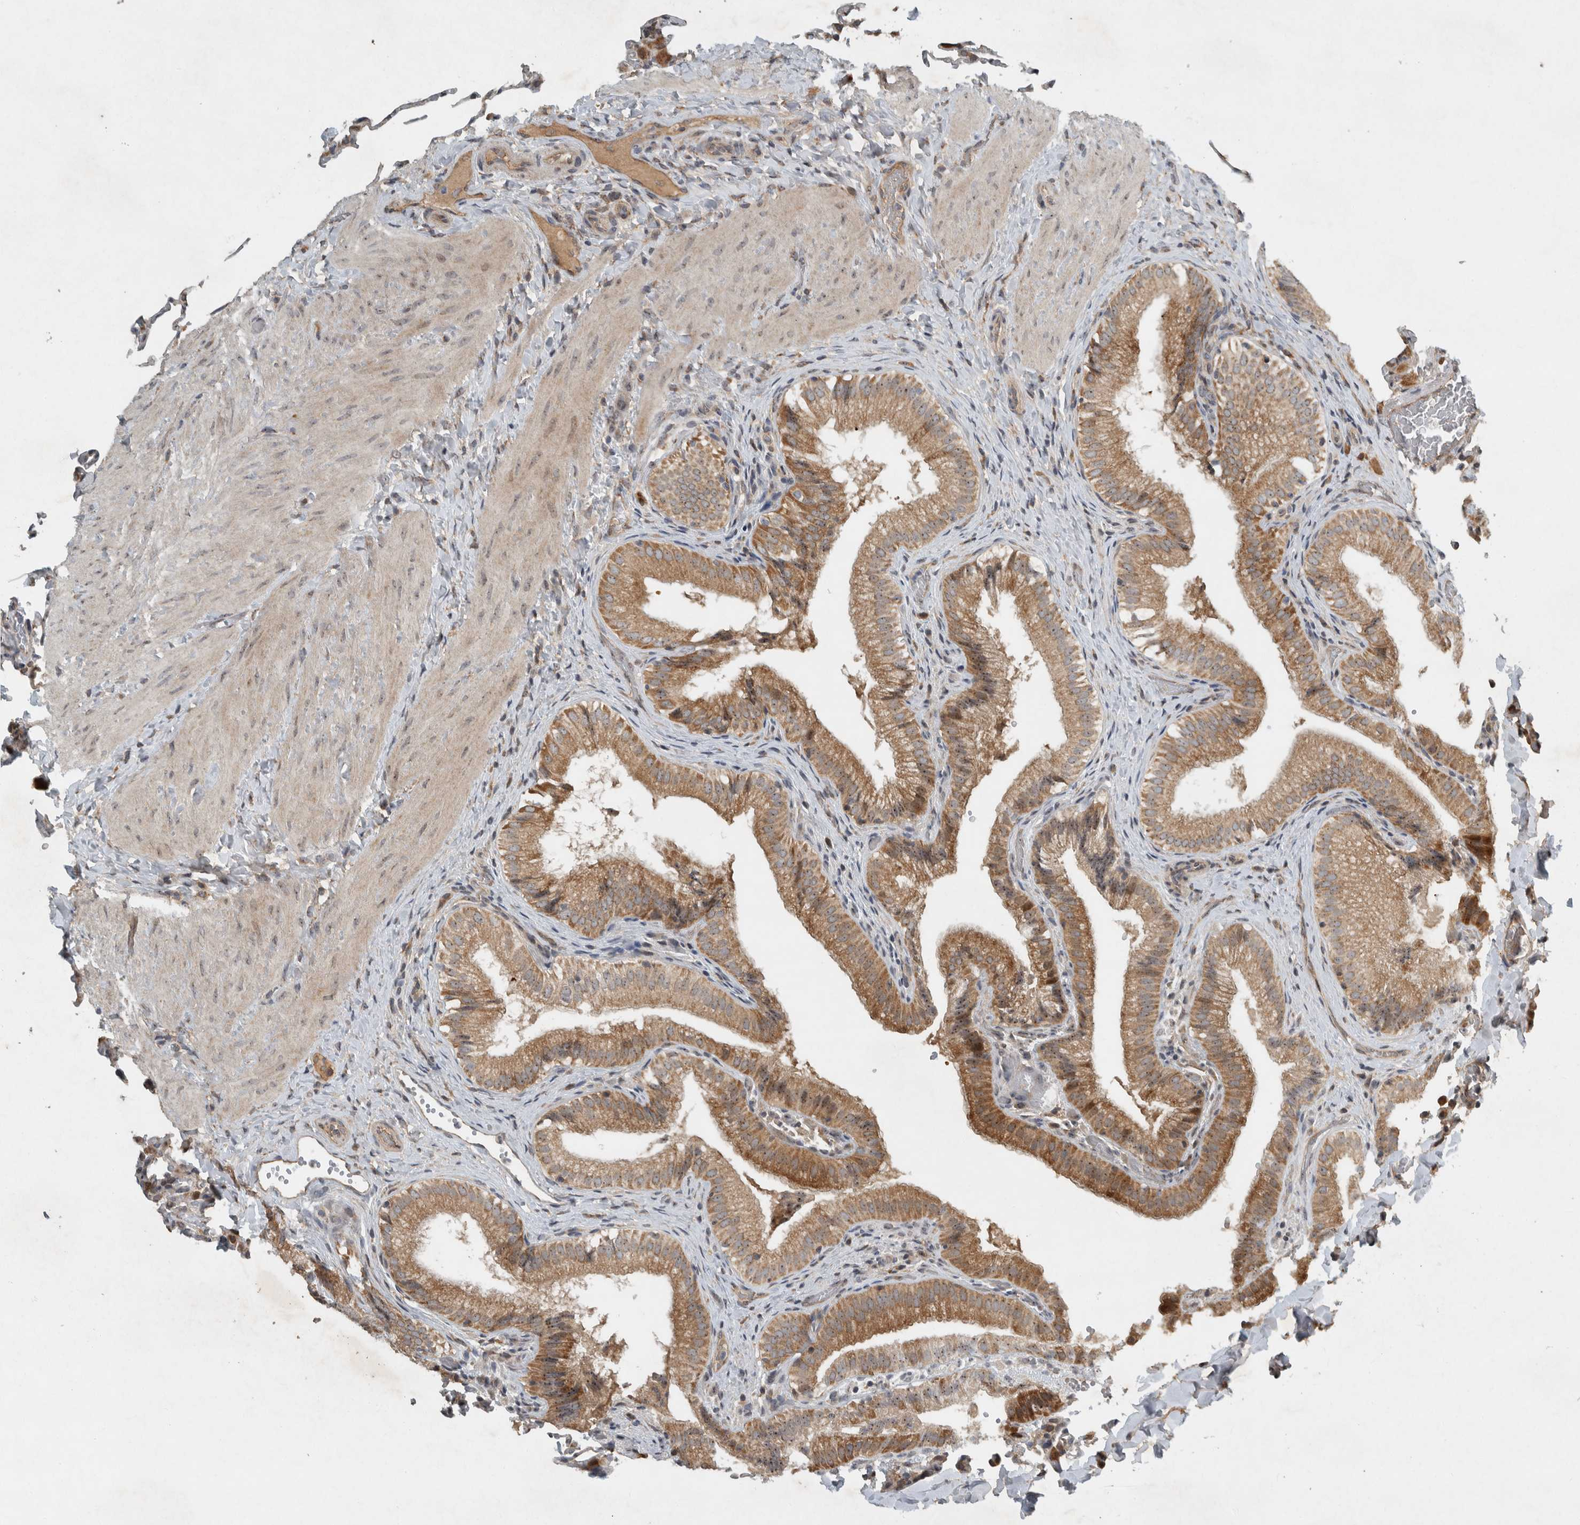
{"staining": {"intensity": "moderate", "quantity": ">75%", "location": "cytoplasmic/membranous,nuclear"}, "tissue": "gallbladder", "cell_type": "Glandular cells", "image_type": "normal", "snomed": [{"axis": "morphology", "description": "Normal tissue, NOS"}, {"axis": "topography", "description": "Gallbladder"}], "caption": "This is a photomicrograph of IHC staining of benign gallbladder, which shows moderate positivity in the cytoplasmic/membranous,nuclear of glandular cells.", "gene": "GPR137B", "patient": {"sex": "female", "age": 30}}